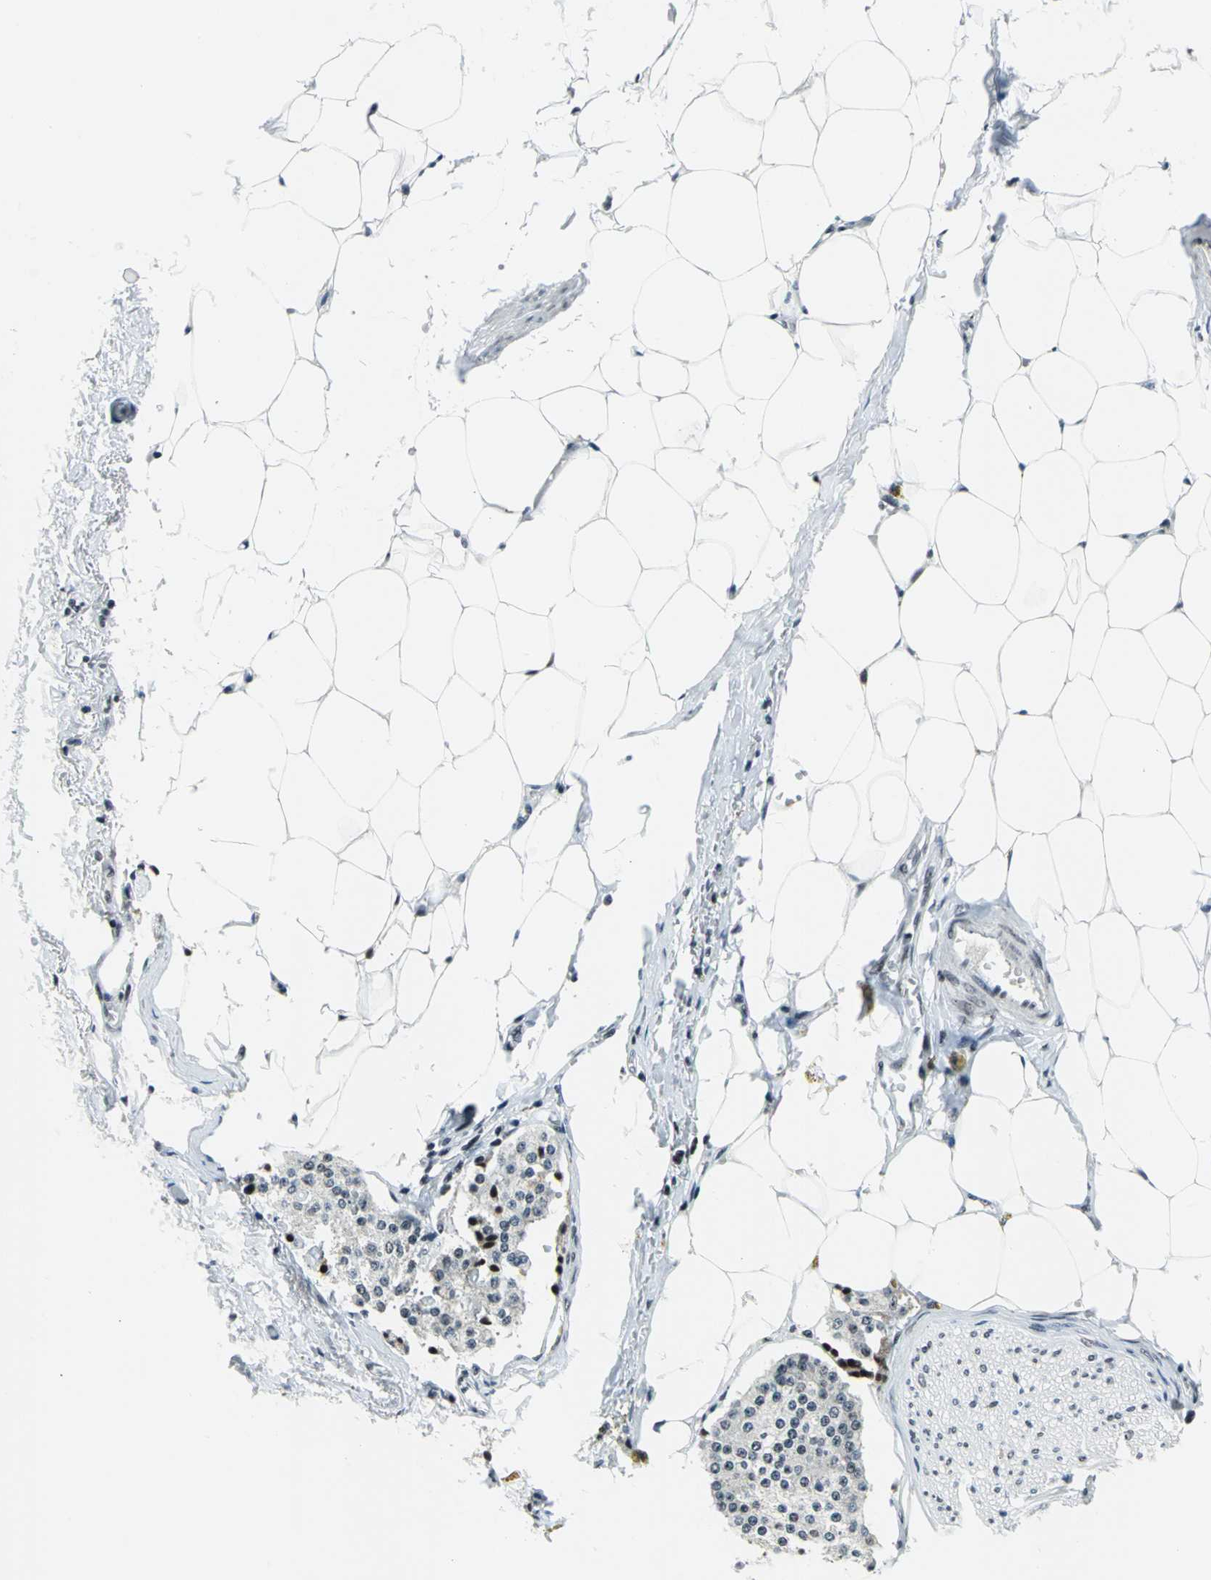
{"staining": {"intensity": "moderate", "quantity": "25%-75%", "location": "nuclear"}, "tissue": "carcinoid", "cell_type": "Tumor cells", "image_type": "cancer", "snomed": [{"axis": "morphology", "description": "Carcinoid, malignant, NOS"}, {"axis": "topography", "description": "Colon"}], "caption": "Human malignant carcinoid stained for a protein (brown) shows moderate nuclear positive positivity in approximately 25%-75% of tumor cells.", "gene": "UBTF", "patient": {"sex": "female", "age": 61}}